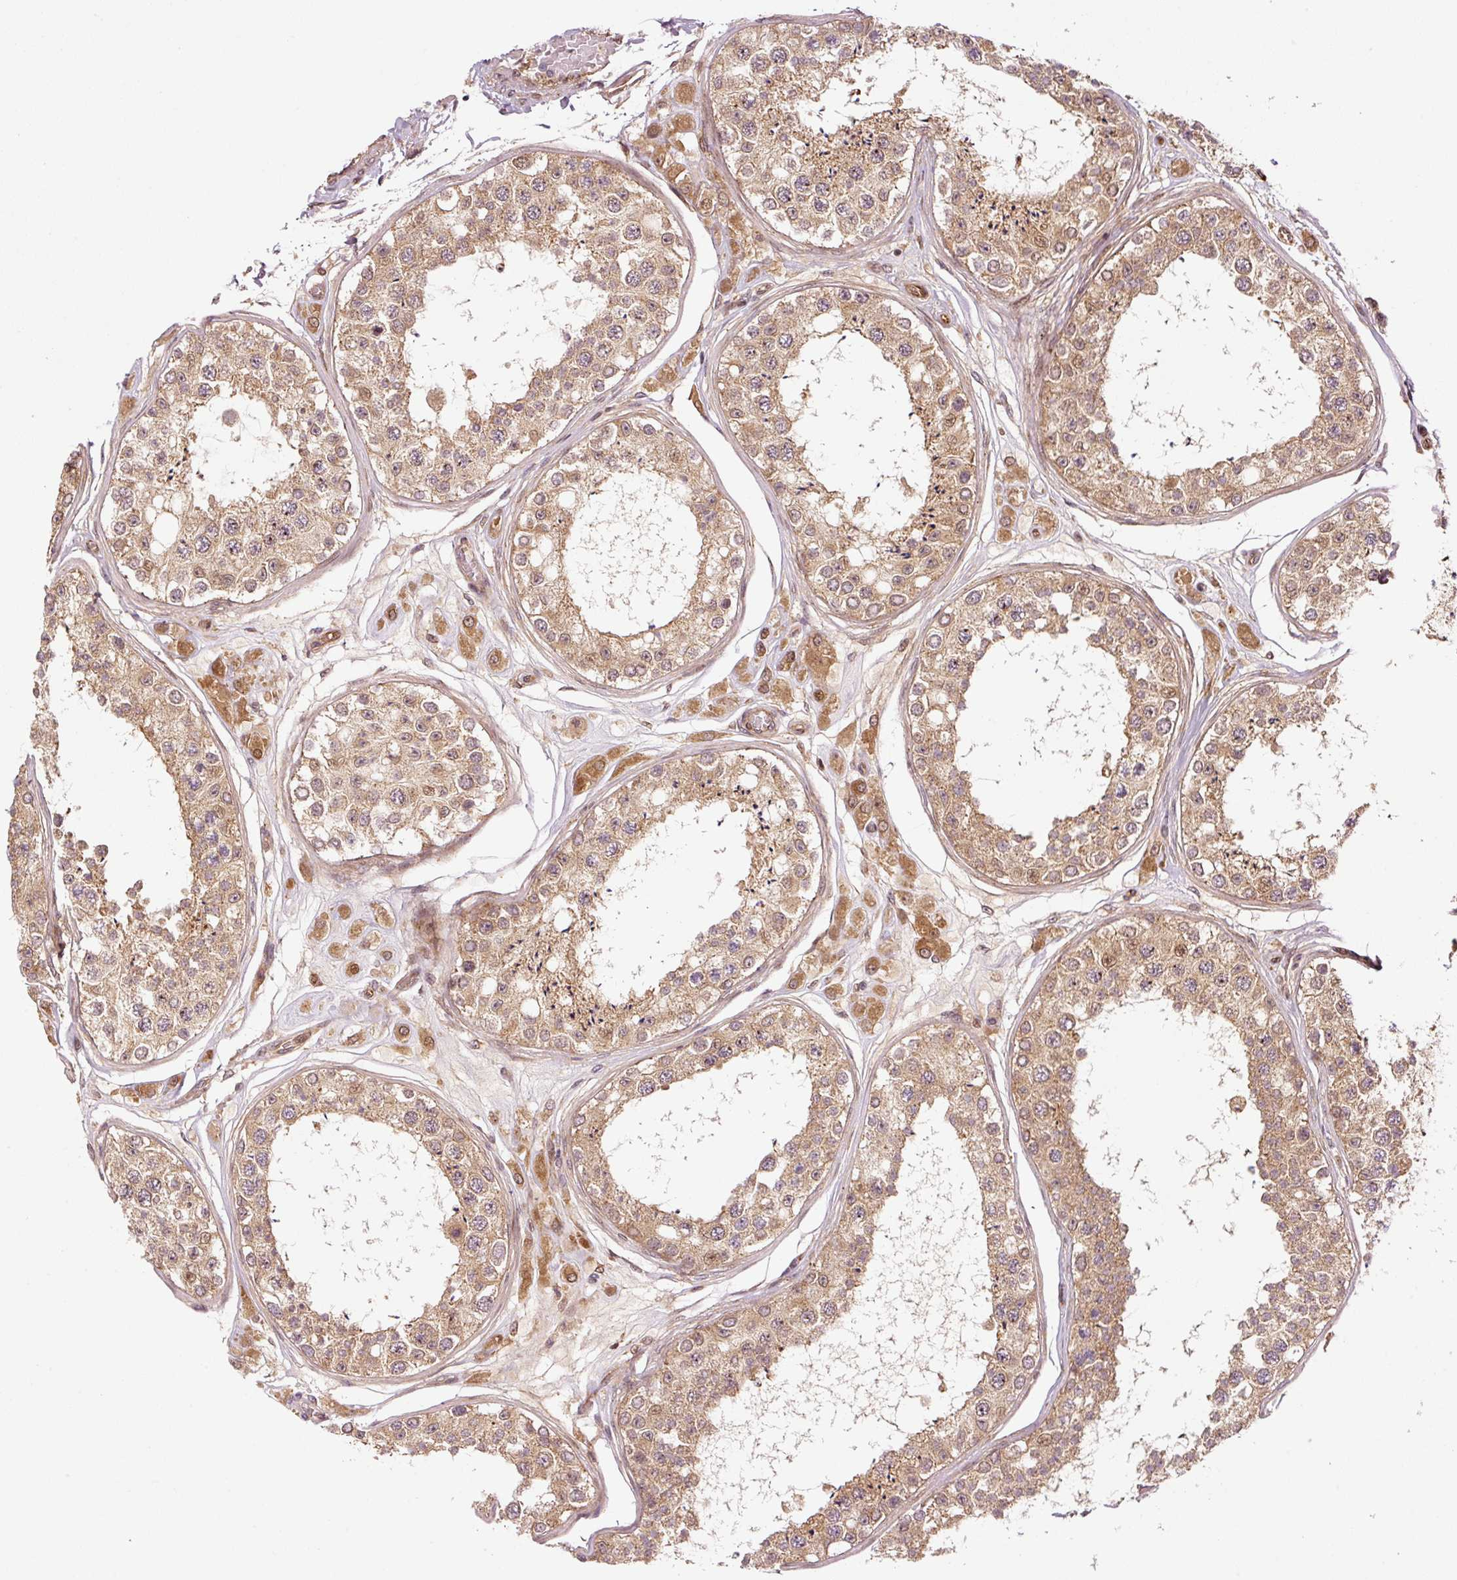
{"staining": {"intensity": "moderate", "quantity": ">75%", "location": "cytoplasmic/membranous"}, "tissue": "testis", "cell_type": "Cells in seminiferous ducts", "image_type": "normal", "snomed": [{"axis": "morphology", "description": "Normal tissue, NOS"}, {"axis": "topography", "description": "Testis"}], "caption": "Moderate cytoplasmic/membranous positivity is appreciated in about >75% of cells in seminiferous ducts in normal testis. Ihc stains the protein of interest in brown and the nuclei are stained blue.", "gene": "OXER1", "patient": {"sex": "male", "age": 25}}